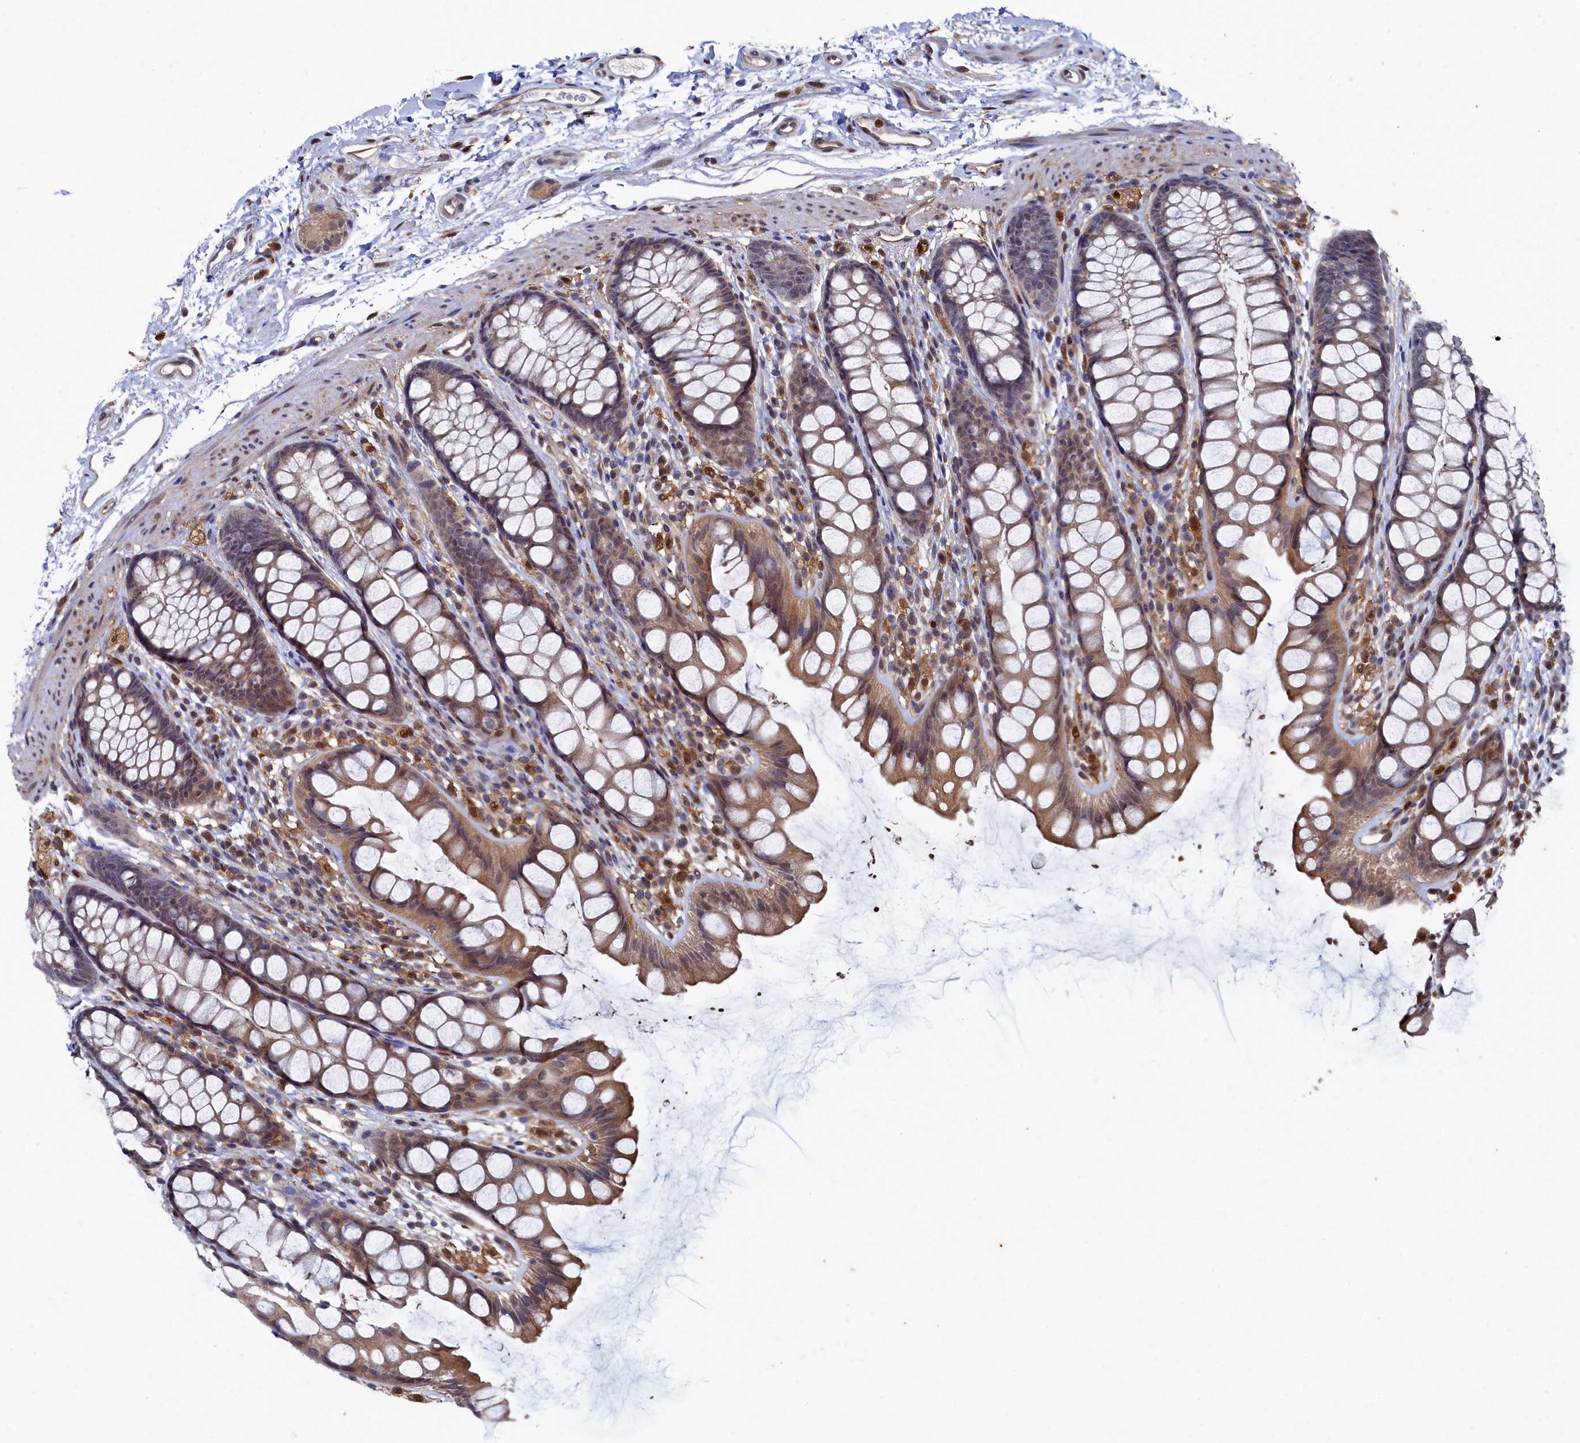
{"staining": {"intensity": "moderate", "quantity": "25%-75%", "location": "cytoplasmic/membranous"}, "tissue": "rectum", "cell_type": "Glandular cells", "image_type": "normal", "snomed": [{"axis": "morphology", "description": "Normal tissue, NOS"}, {"axis": "topography", "description": "Rectum"}], "caption": "Immunohistochemical staining of normal human rectum demonstrates 25%-75% levels of moderate cytoplasmic/membranous protein staining in approximately 25%-75% of glandular cells. (DAB = brown stain, brightfield microscopy at high magnification).", "gene": "RNH1", "patient": {"sex": "female", "age": 65}}